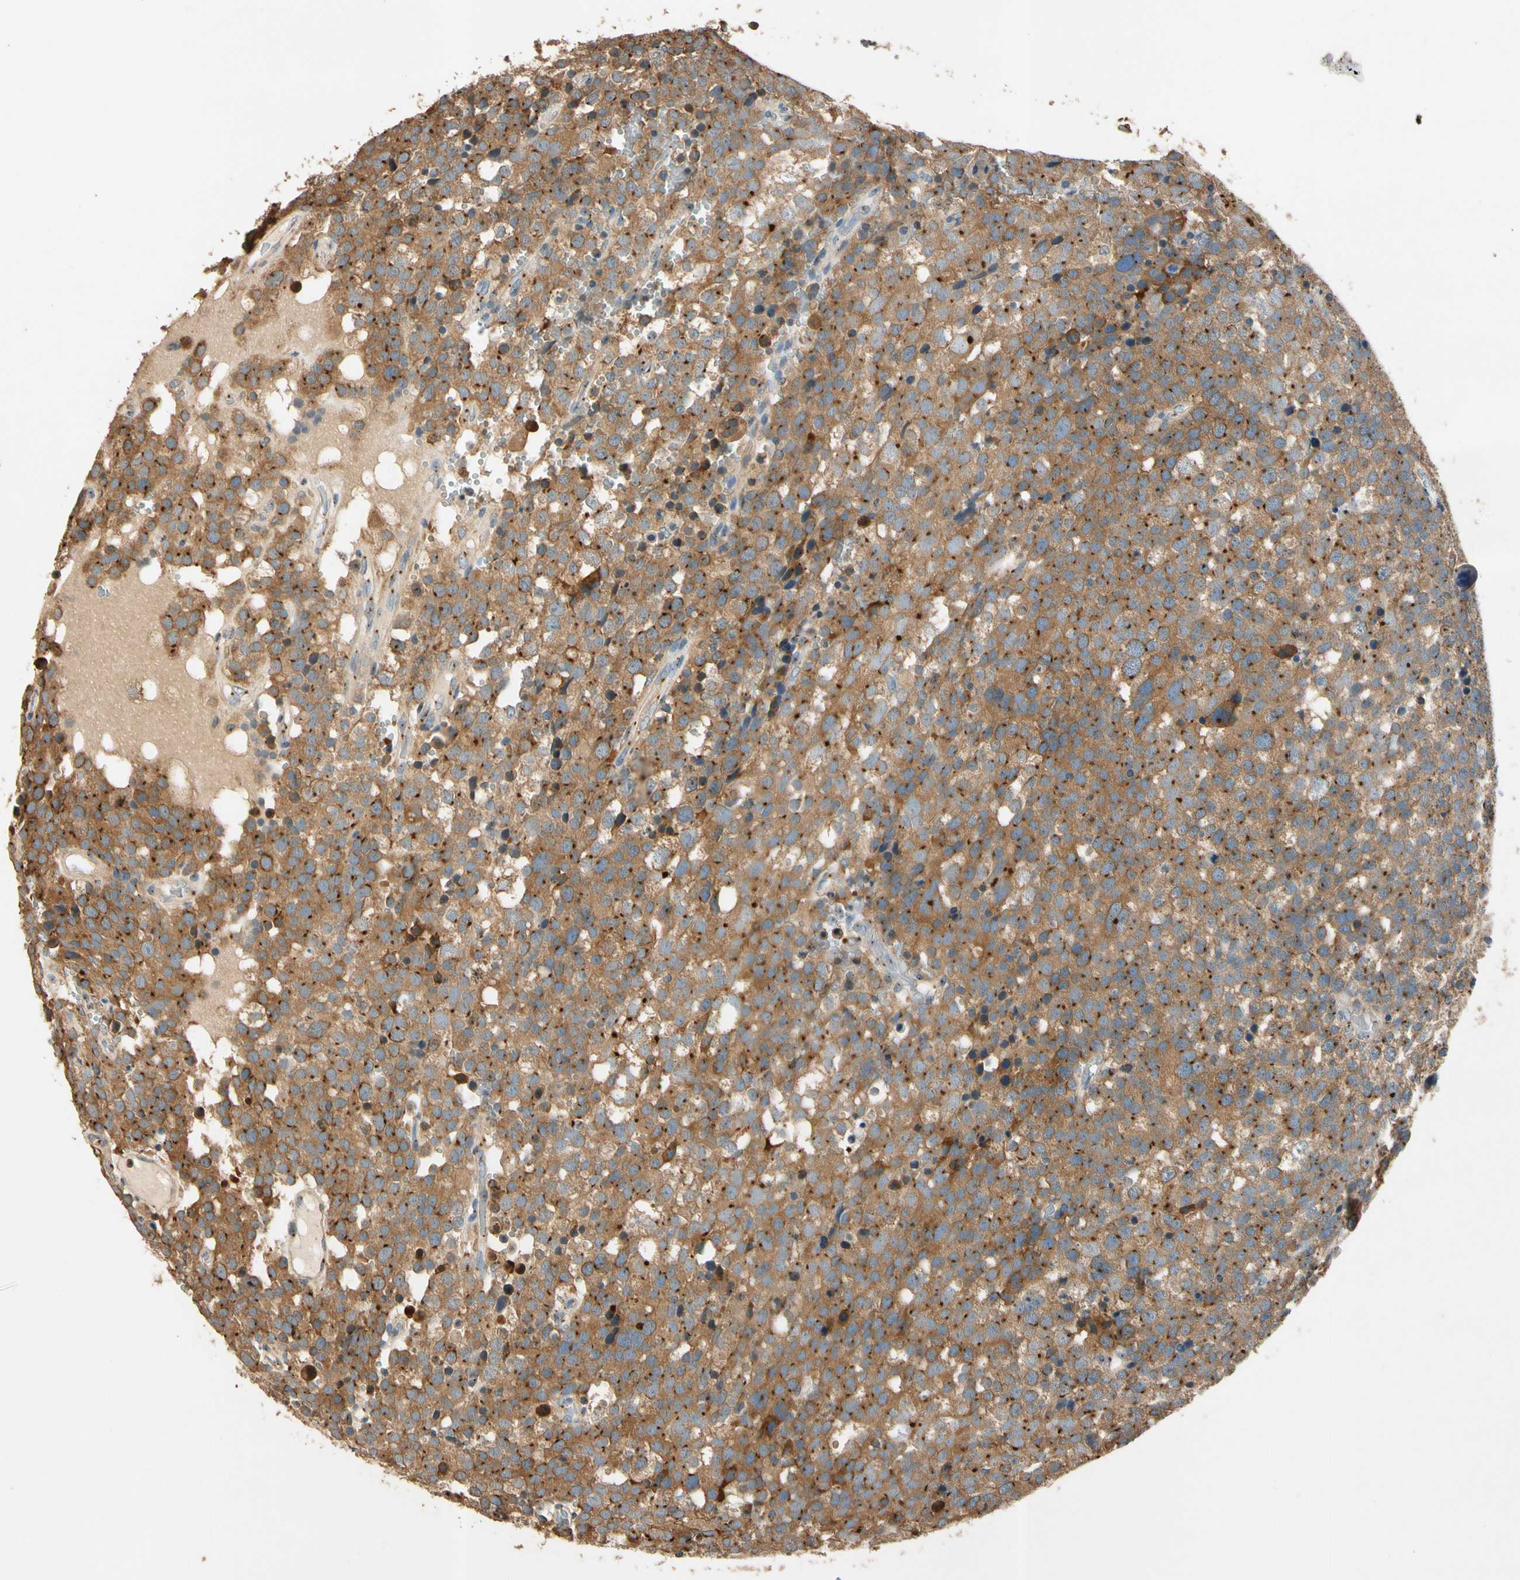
{"staining": {"intensity": "strong", "quantity": ">75%", "location": "cytoplasmic/membranous"}, "tissue": "testis cancer", "cell_type": "Tumor cells", "image_type": "cancer", "snomed": [{"axis": "morphology", "description": "Seminoma, NOS"}, {"axis": "topography", "description": "Testis"}], "caption": "Human testis seminoma stained with a protein marker exhibits strong staining in tumor cells.", "gene": "AKAP9", "patient": {"sex": "male", "age": 71}}